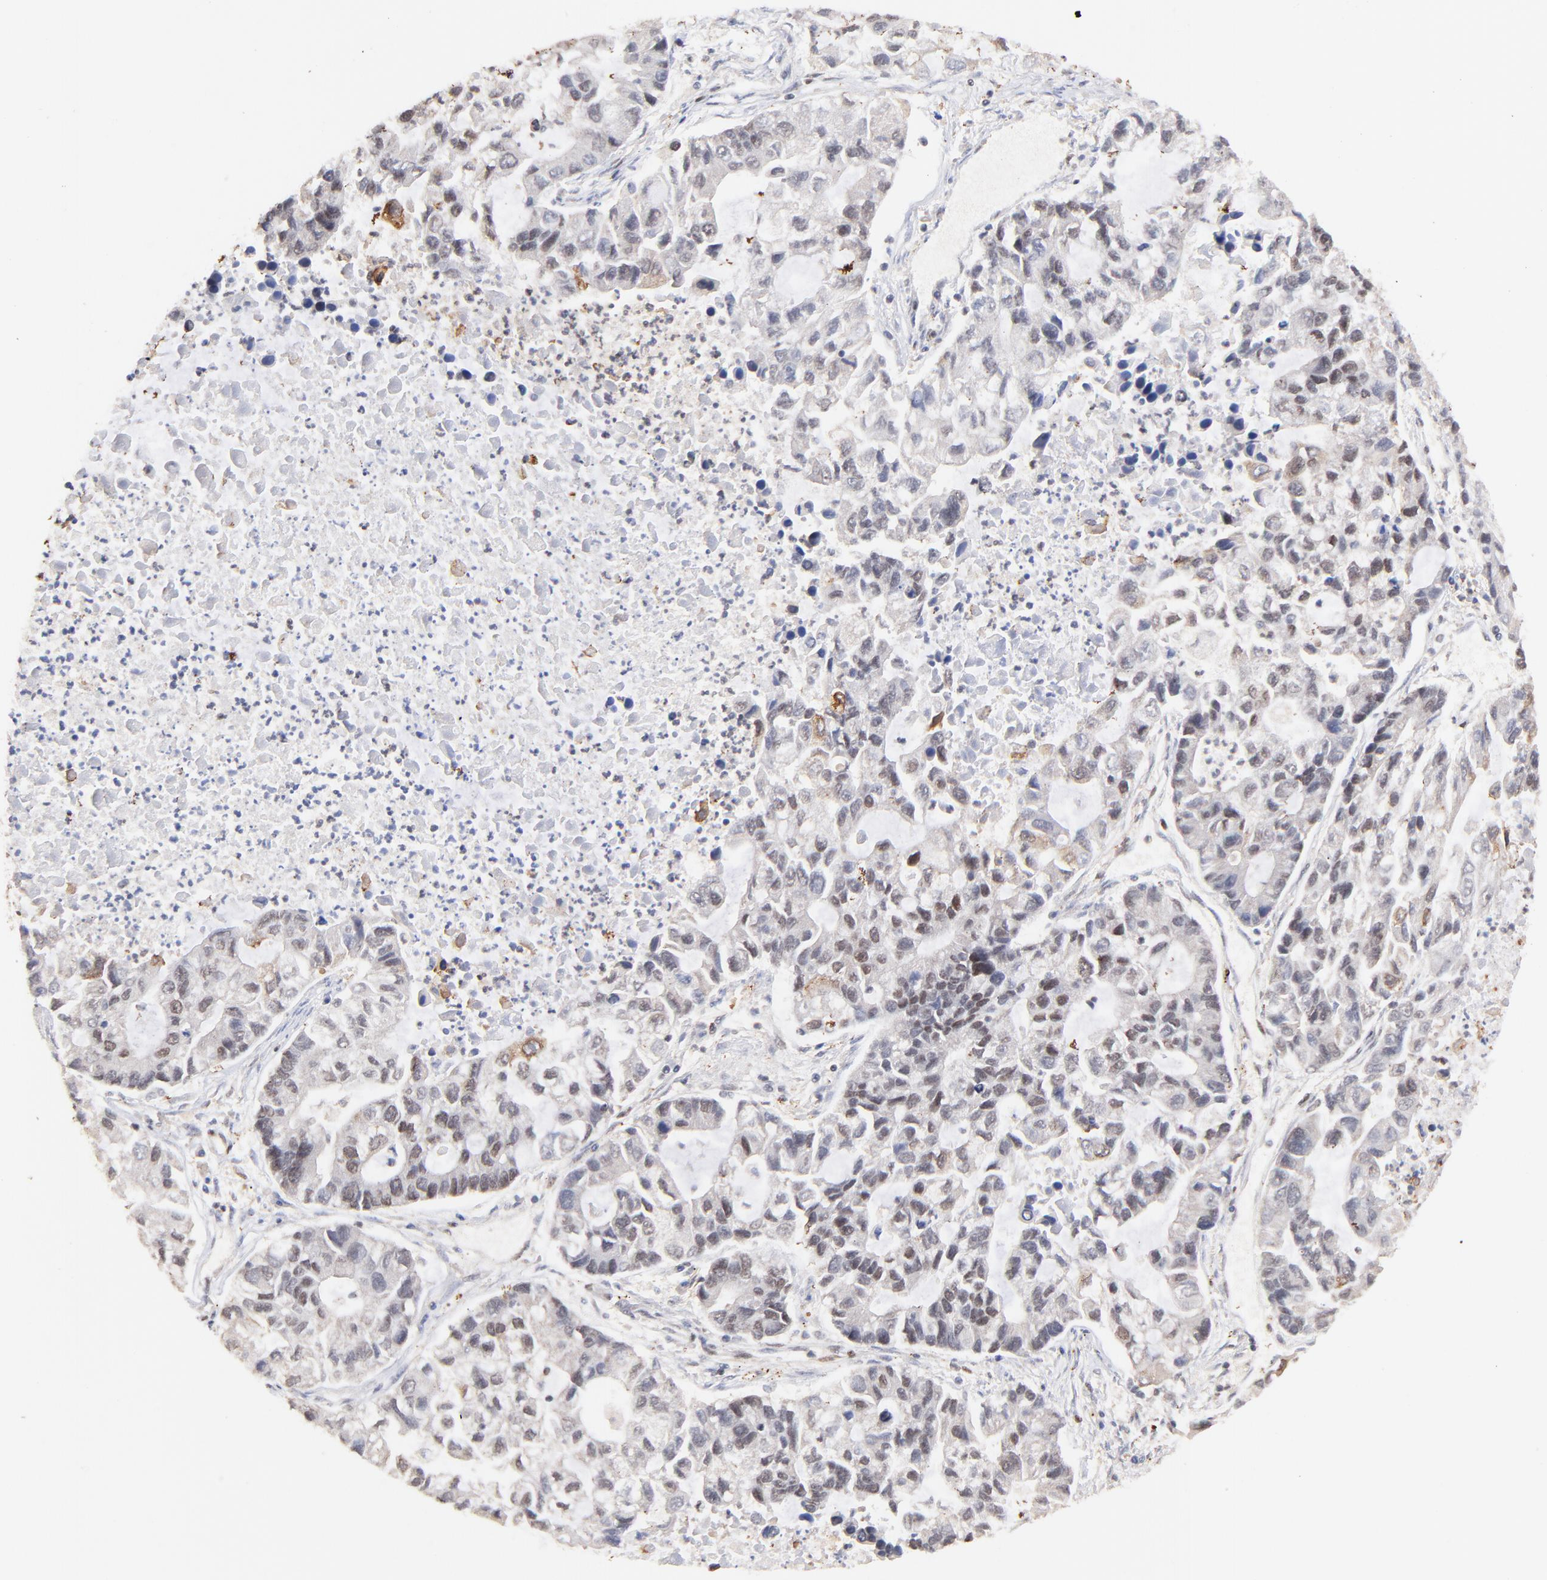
{"staining": {"intensity": "weak", "quantity": "<25%", "location": "nuclear"}, "tissue": "lung cancer", "cell_type": "Tumor cells", "image_type": "cancer", "snomed": [{"axis": "morphology", "description": "Adenocarcinoma, NOS"}, {"axis": "topography", "description": "Lung"}], "caption": "Immunohistochemistry (IHC) of lung cancer reveals no staining in tumor cells. Brightfield microscopy of immunohistochemistry stained with DAB (3,3'-diaminobenzidine) (brown) and hematoxylin (blue), captured at high magnification.", "gene": "ZFP92", "patient": {"sex": "female", "age": 51}}